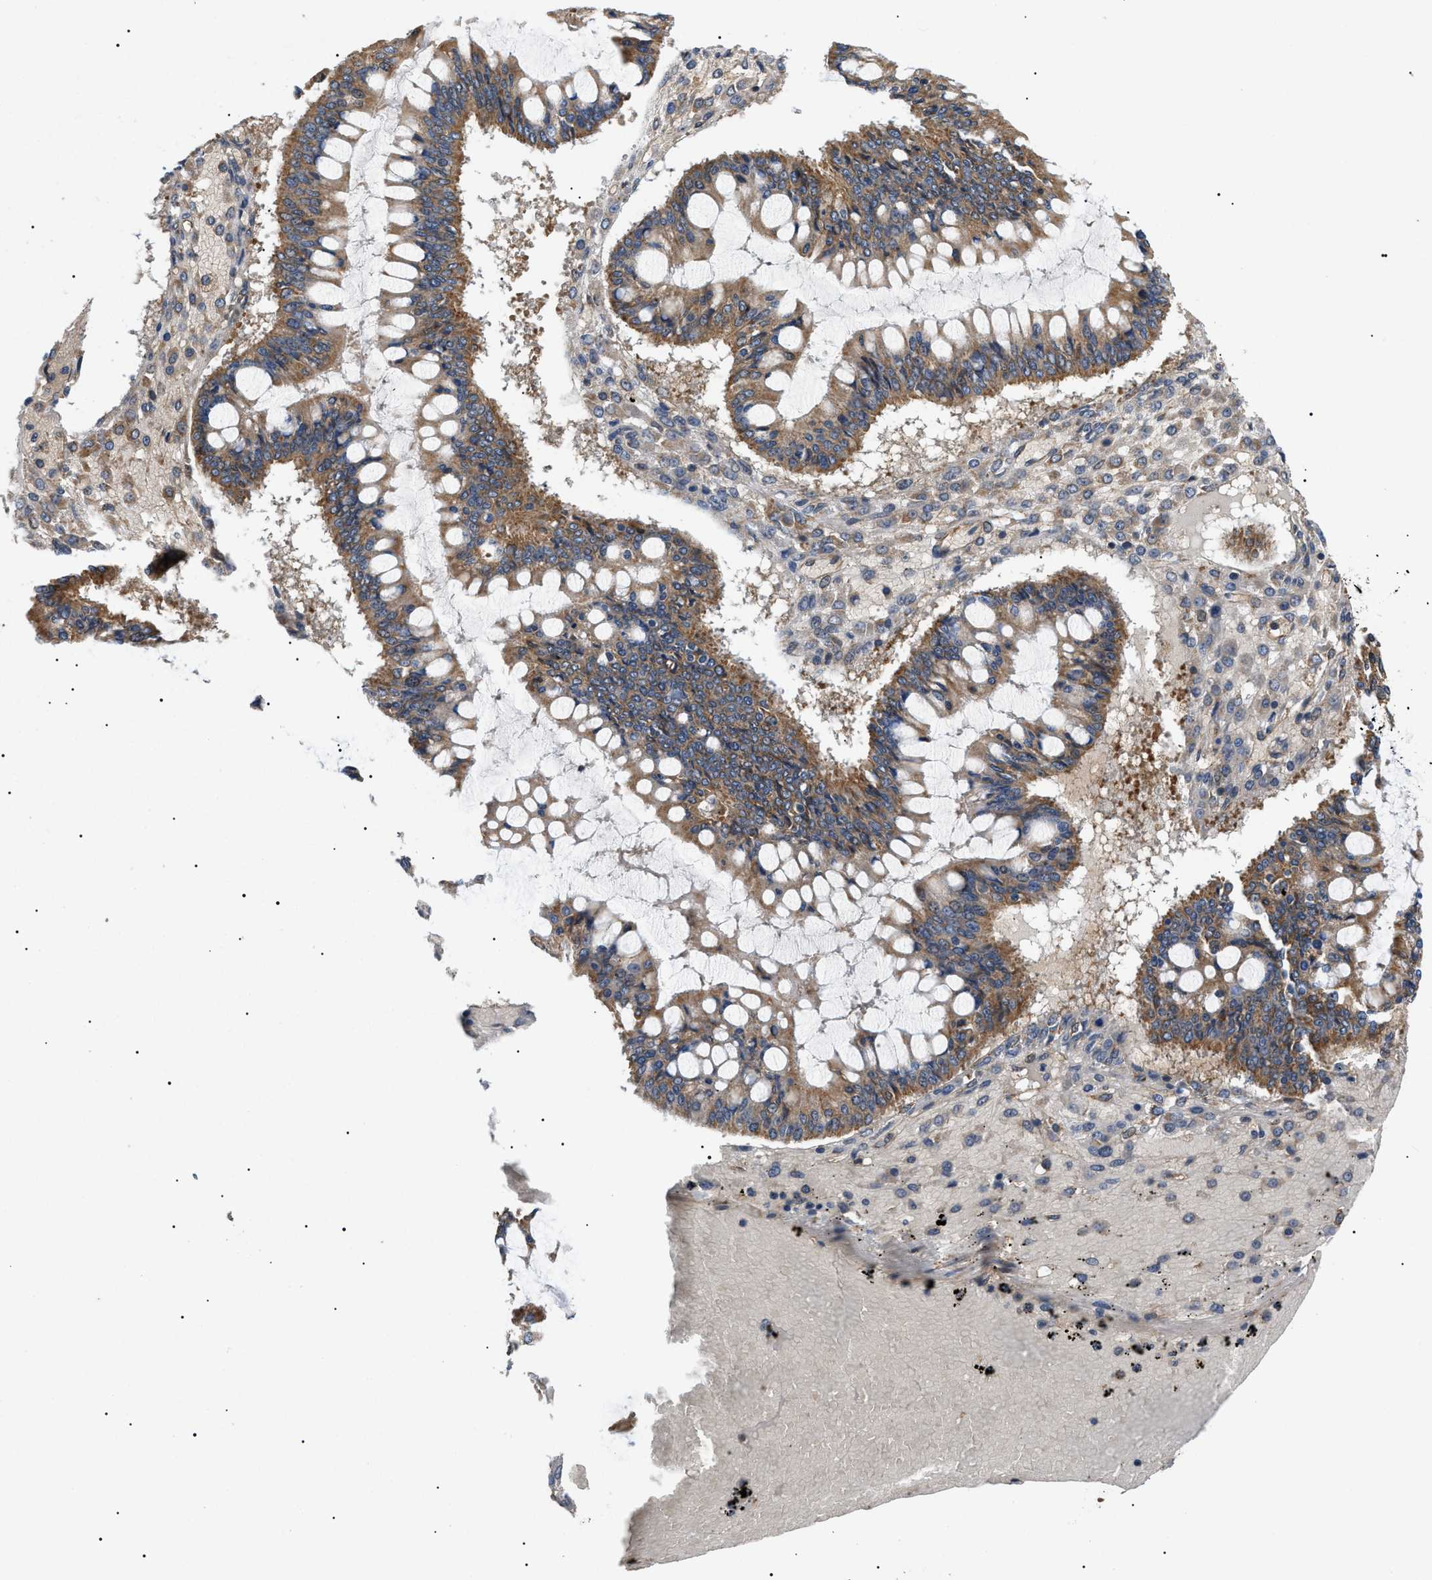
{"staining": {"intensity": "moderate", "quantity": ">75%", "location": "cytoplasmic/membranous"}, "tissue": "ovarian cancer", "cell_type": "Tumor cells", "image_type": "cancer", "snomed": [{"axis": "morphology", "description": "Cystadenocarcinoma, mucinous, NOS"}, {"axis": "topography", "description": "Ovary"}], "caption": "Tumor cells exhibit medium levels of moderate cytoplasmic/membranous positivity in approximately >75% of cells in ovarian mucinous cystadenocarcinoma.", "gene": "PPM1B", "patient": {"sex": "female", "age": 73}}